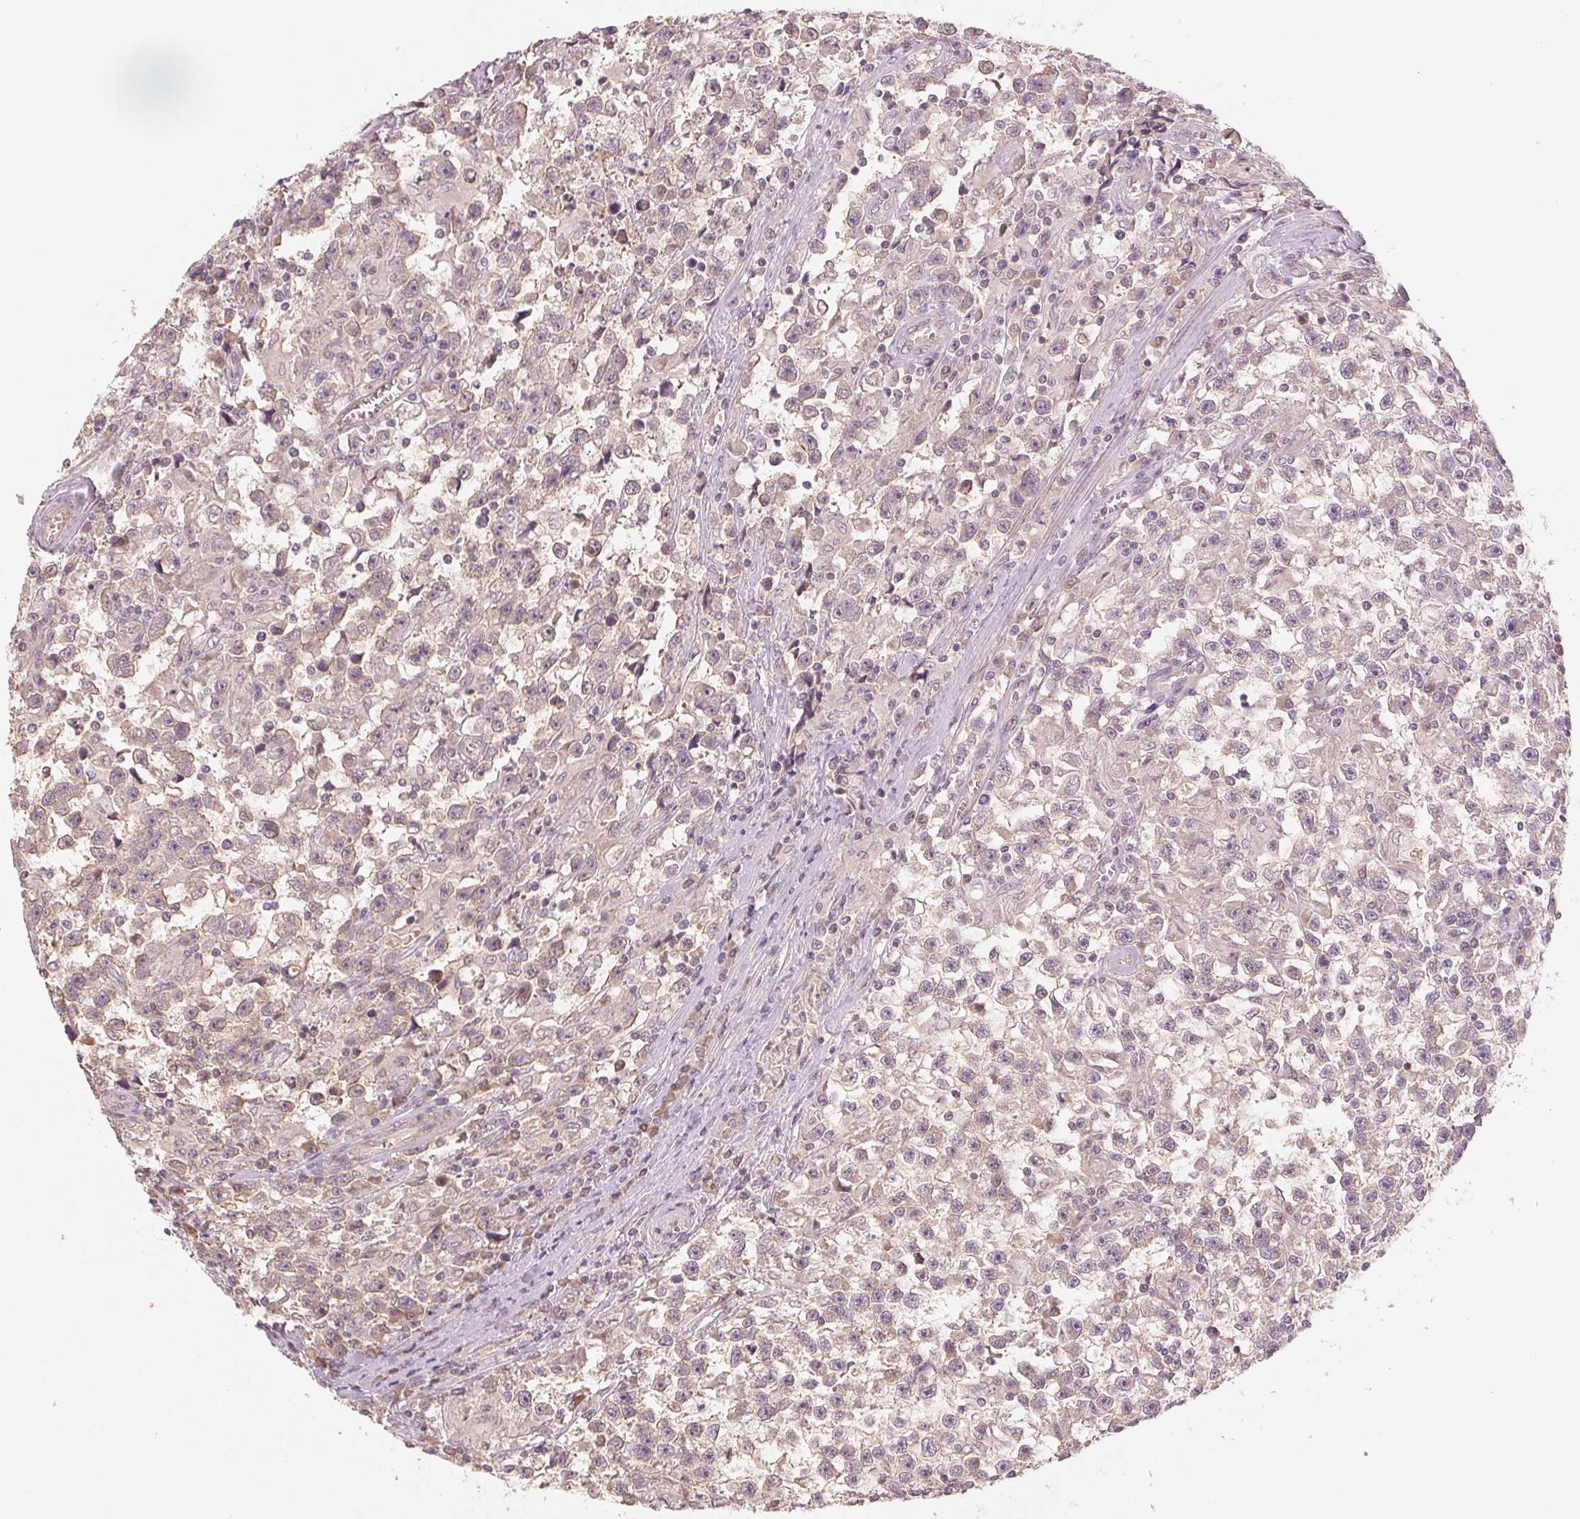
{"staining": {"intensity": "weak", "quantity": "<25%", "location": "cytoplasmic/membranous"}, "tissue": "testis cancer", "cell_type": "Tumor cells", "image_type": "cancer", "snomed": [{"axis": "morphology", "description": "Seminoma, NOS"}, {"axis": "topography", "description": "Testis"}], "caption": "Human testis cancer (seminoma) stained for a protein using IHC shows no expression in tumor cells.", "gene": "PPIA", "patient": {"sex": "male", "age": 31}}